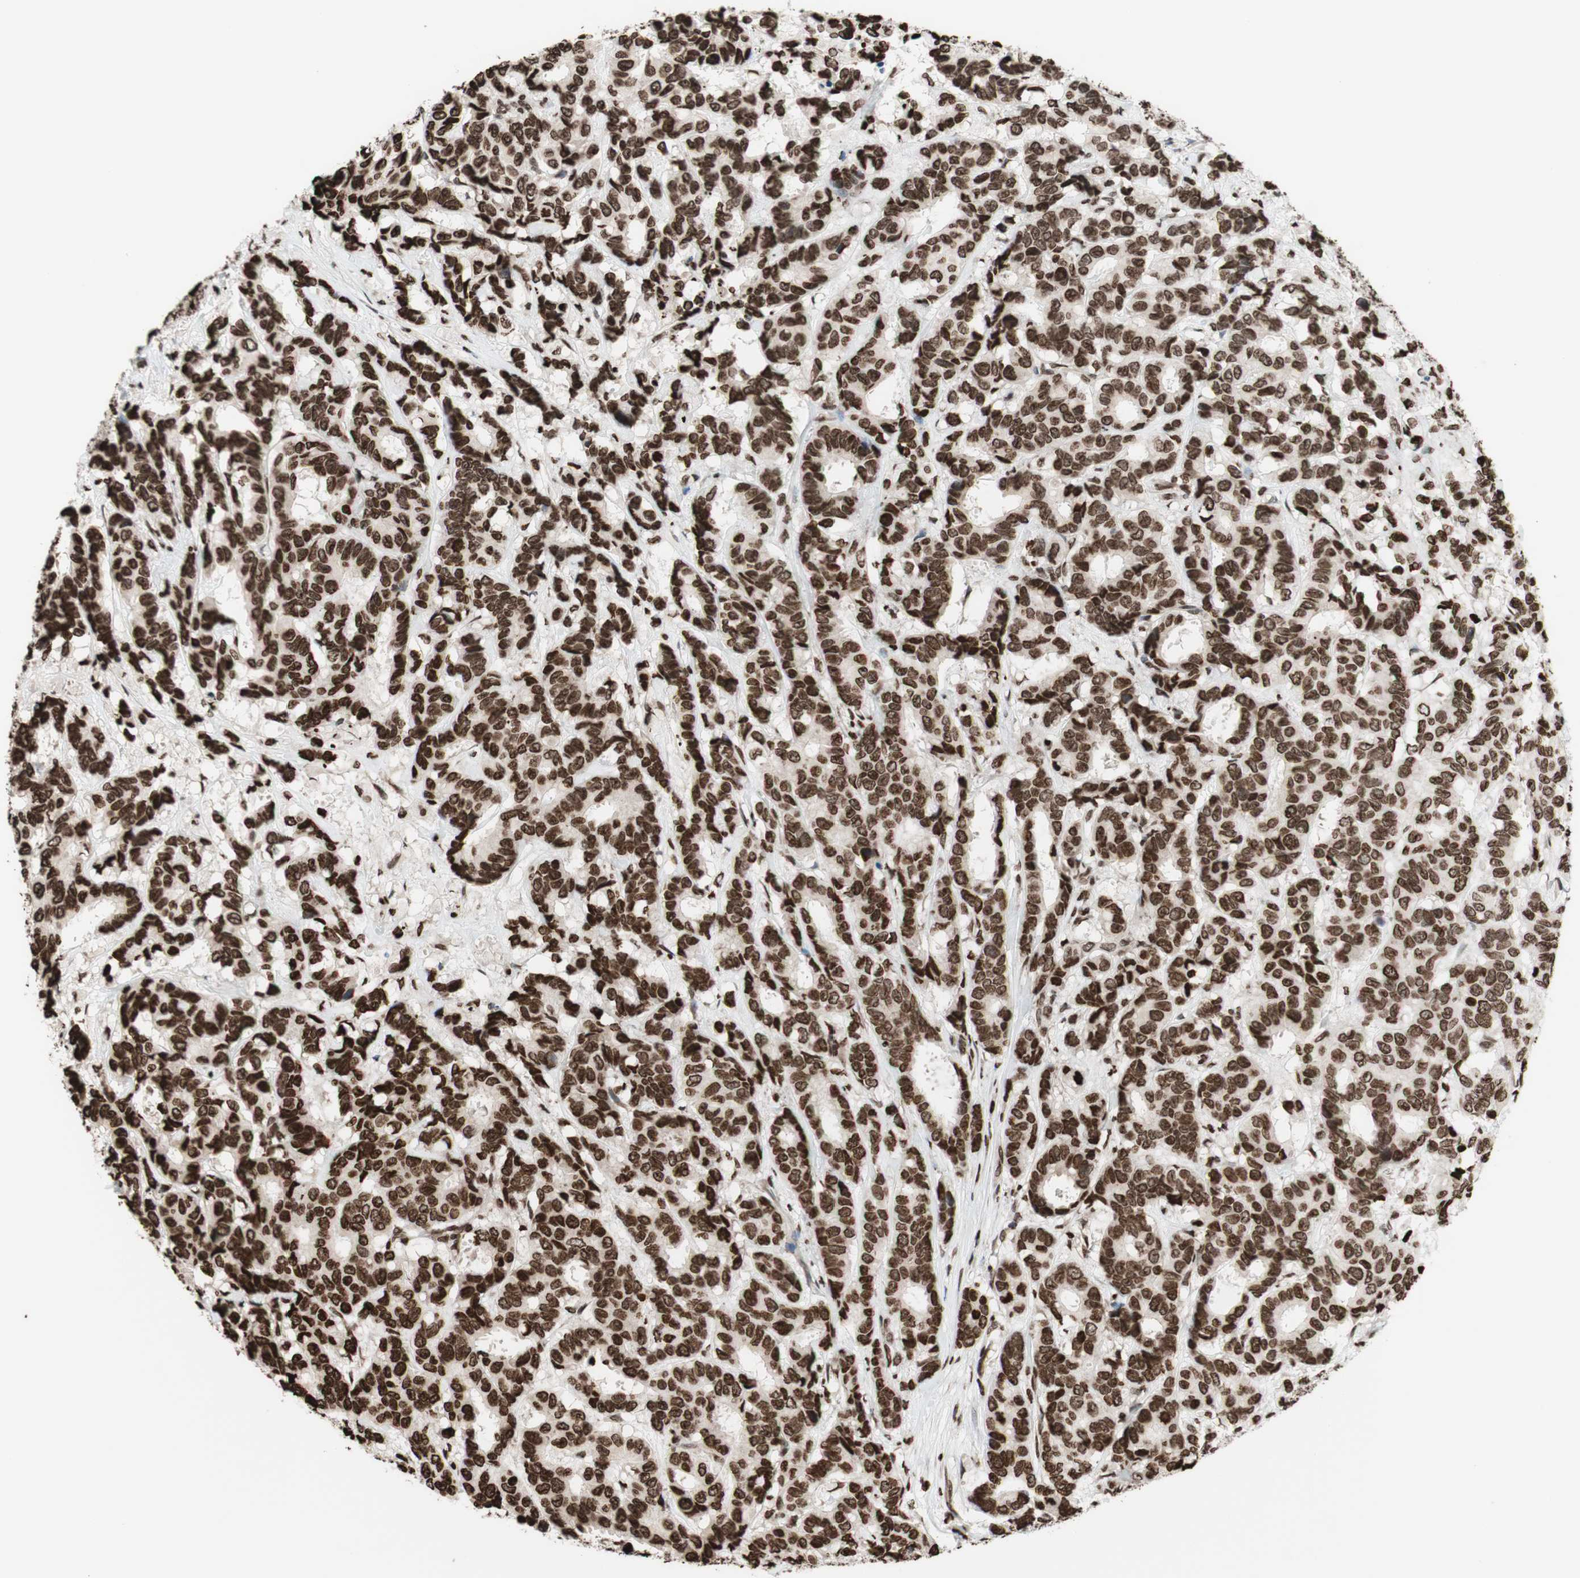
{"staining": {"intensity": "strong", "quantity": ">75%", "location": "nuclear"}, "tissue": "breast cancer", "cell_type": "Tumor cells", "image_type": "cancer", "snomed": [{"axis": "morphology", "description": "Duct carcinoma"}, {"axis": "topography", "description": "Breast"}], "caption": "Breast cancer (invasive ductal carcinoma) tissue reveals strong nuclear positivity in approximately >75% of tumor cells, visualized by immunohistochemistry.", "gene": "NCOA3", "patient": {"sex": "female", "age": 87}}